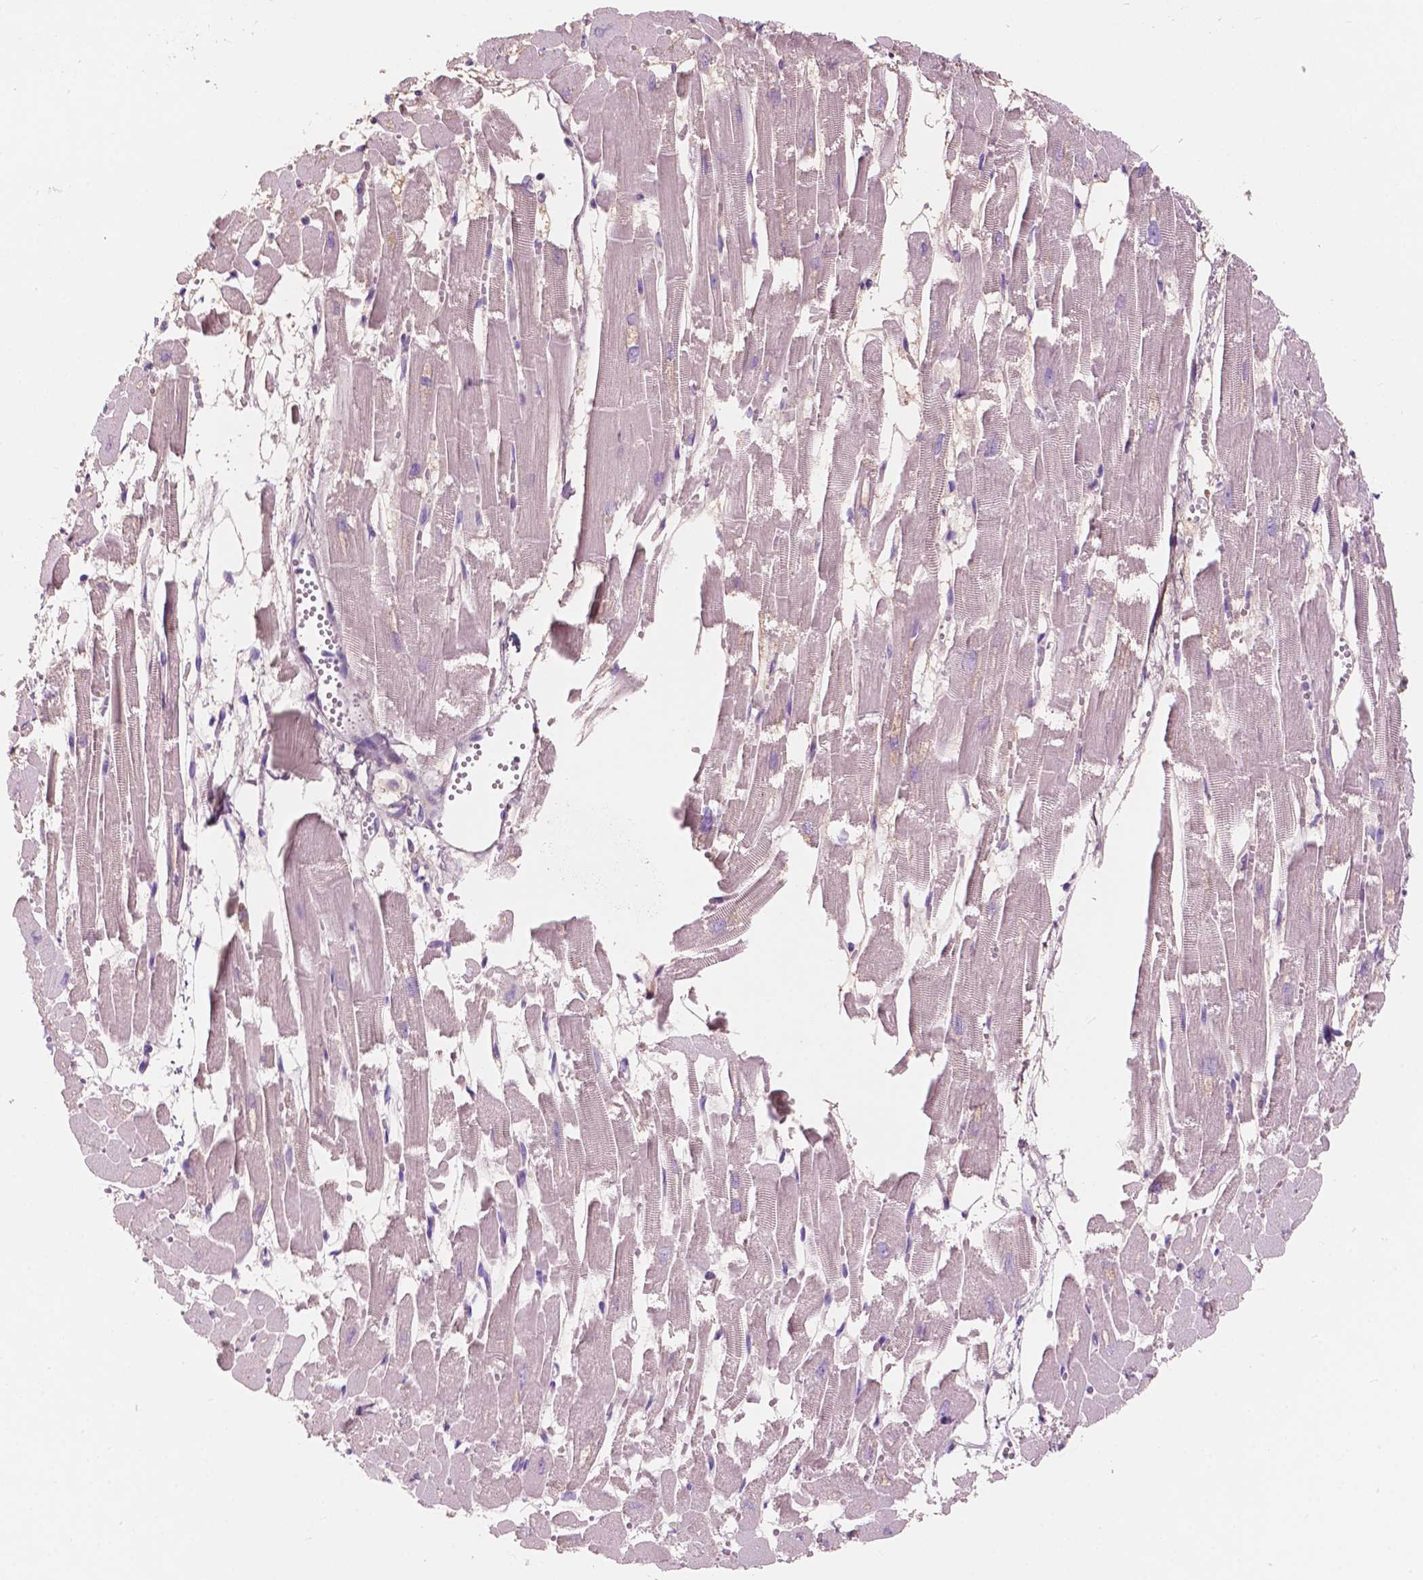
{"staining": {"intensity": "weak", "quantity": "25%-75%", "location": "cytoplasmic/membranous"}, "tissue": "heart muscle", "cell_type": "Cardiomyocytes", "image_type": "normal", "snomed": [{"axis": "morphology", "description": "Normal tissue, NOS"}, {"axis": "topography", "description": "Heart"}], "caption": "The histopathology image displays immunohistochemical staining of benign heart muscle. There is weak cytoplasmic/membranous positivity is identified in about 25%-75% of cardiomyocytes.", "gene": "SEMA4A", "patient": {"sex": "female", "age": 52}}